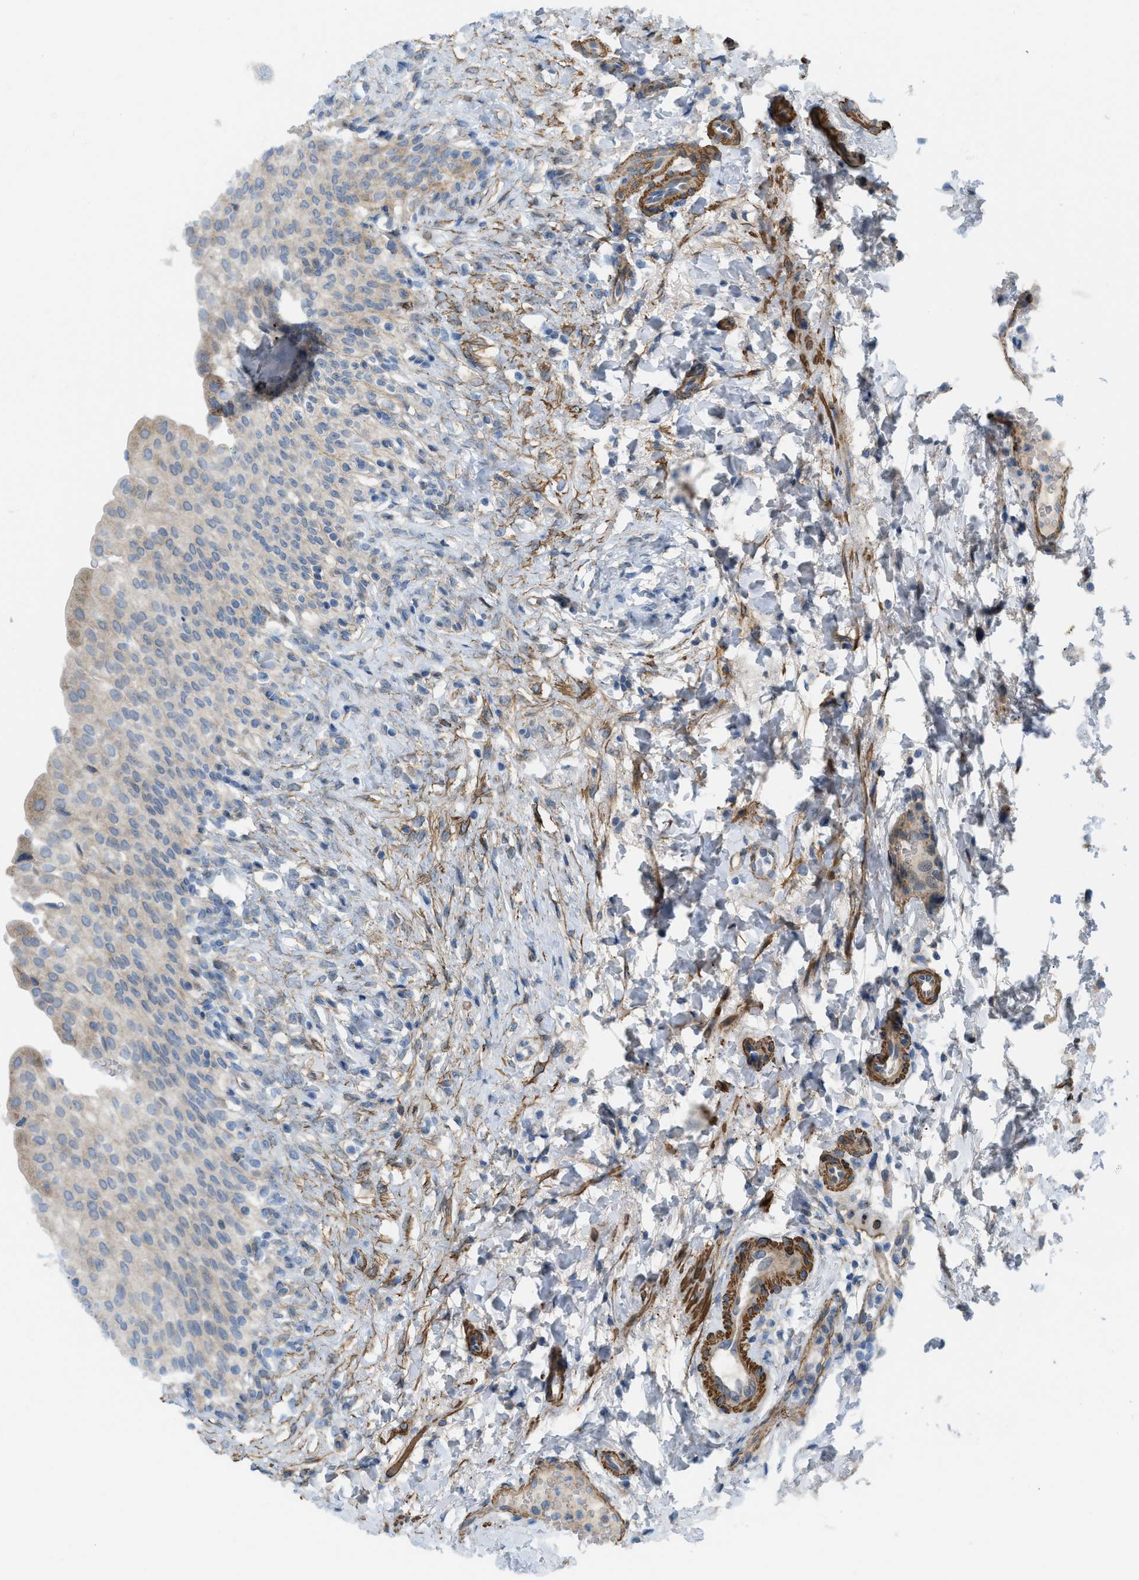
{"staining": {"intensity": "moderate", "quantity": "<25%", "location": "cytoplasmic/membranous"}, "tissue": "urinary bladder", "cell_type": "Urothelial cells", "image_type": "normal", "snomed": [{"axis": "morphology", "description": "Urothelial carcinoma, High grade"}, {"axis": "topography", "description": "Urinary bladder"}], "caption": "IHC photomicrograph of normal urinary bladder stained for a protein (brown), which displays low levels of moderate cytoplasmic/membranous expression in about <25% of urothelial cells.", "gene": "BMPR1A", "patient": {"sex": "male", "age": 46}}